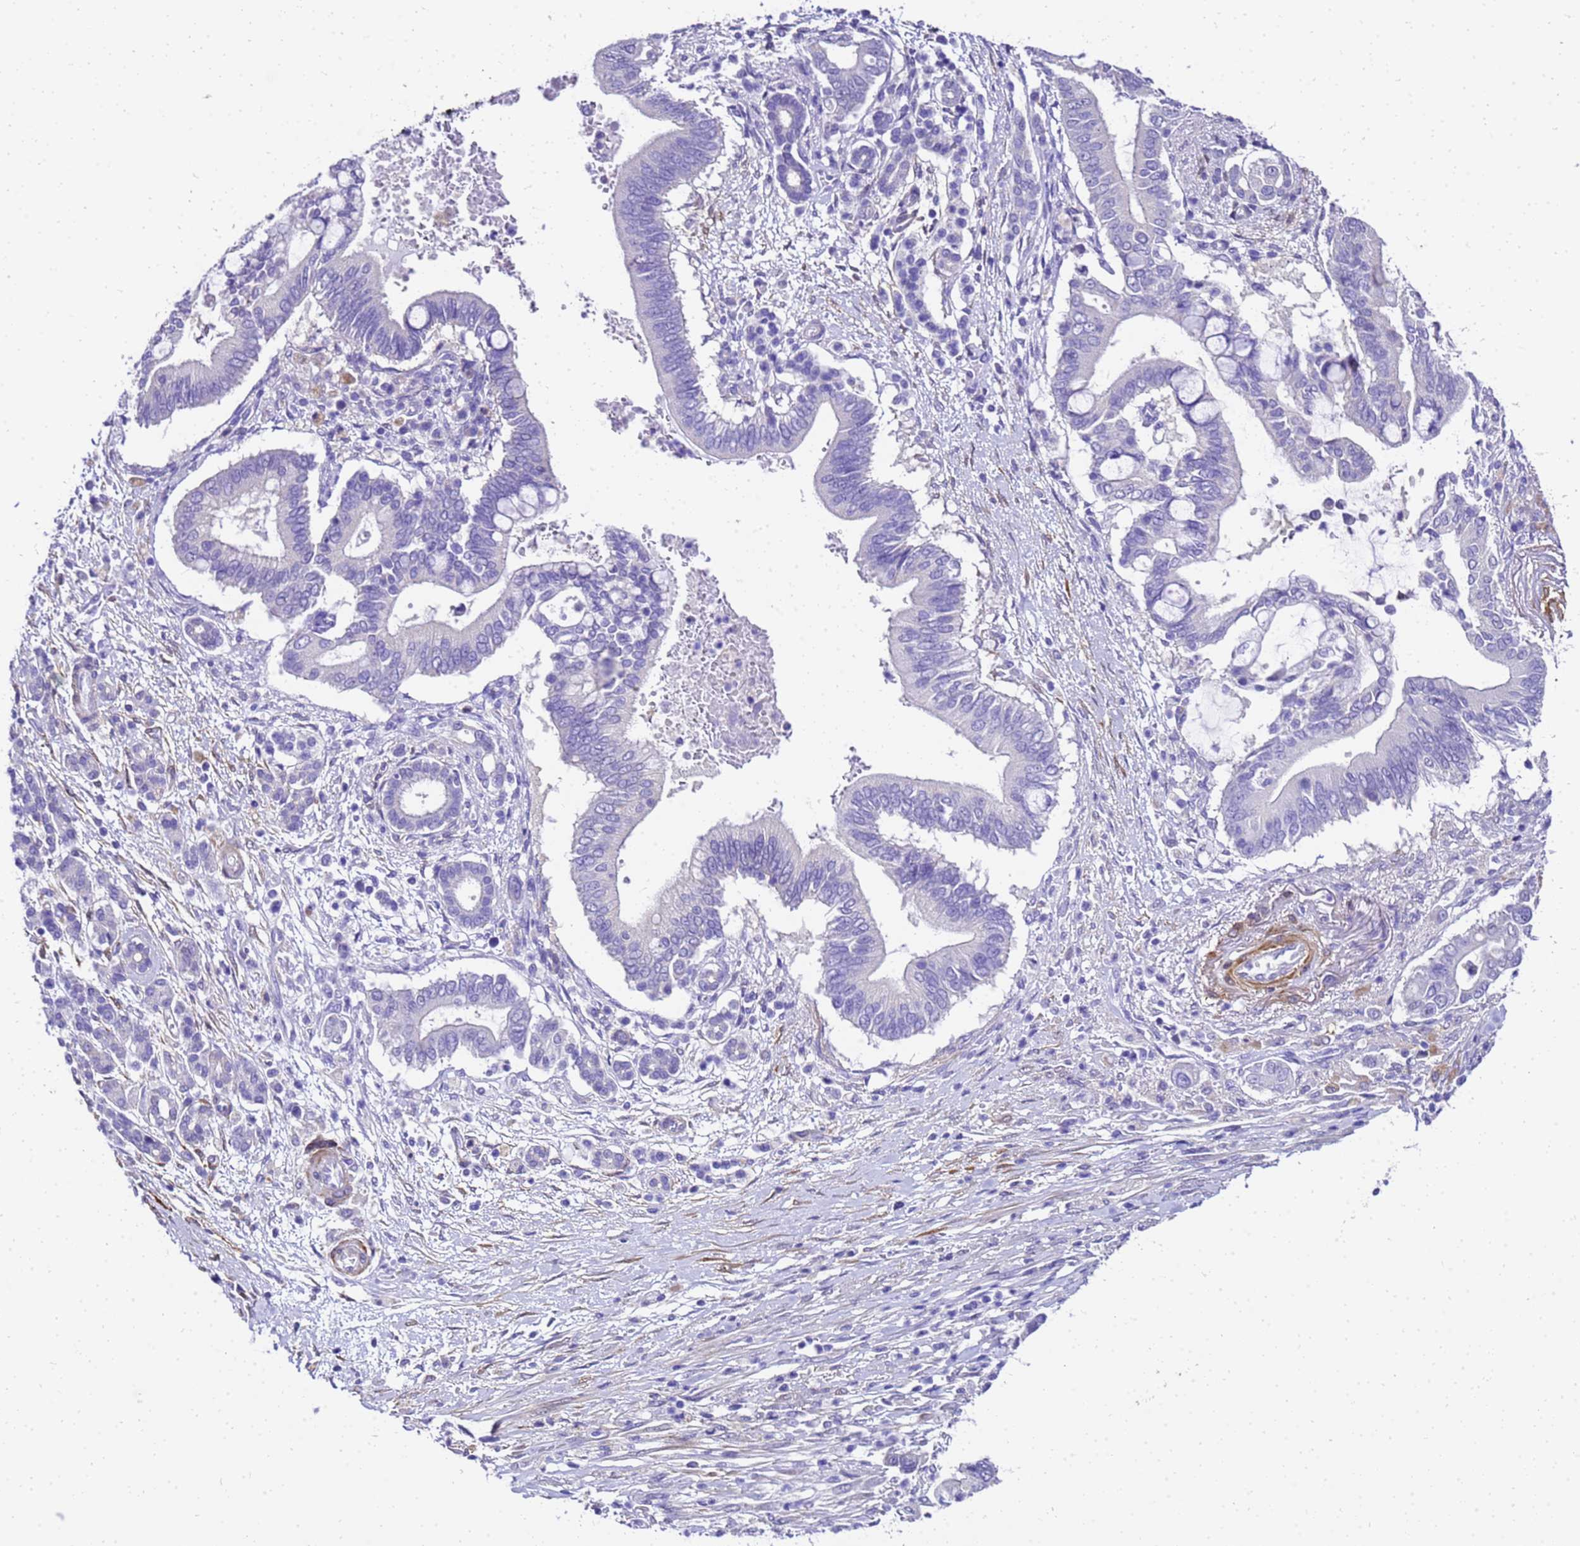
{"staining": {"intensity": "negative", "quantity": "none", "location": "none"}, "tissue": "pancreatic cancer", "cell_type": "Tumor cells", "image_type": "cancer", "snomed": [{"axis": "morphology", "description": "Adenocarcinoma, NOS"}, {"axis": "topography", "description": "Pancreas"}], "caption": "This is an IHC micrograph of pancreatic cancer (adenocarcinoma). There is no staining in tumor cells.", "gene": "HSPB6", "patient": {"sex": "male", "age": 68}}